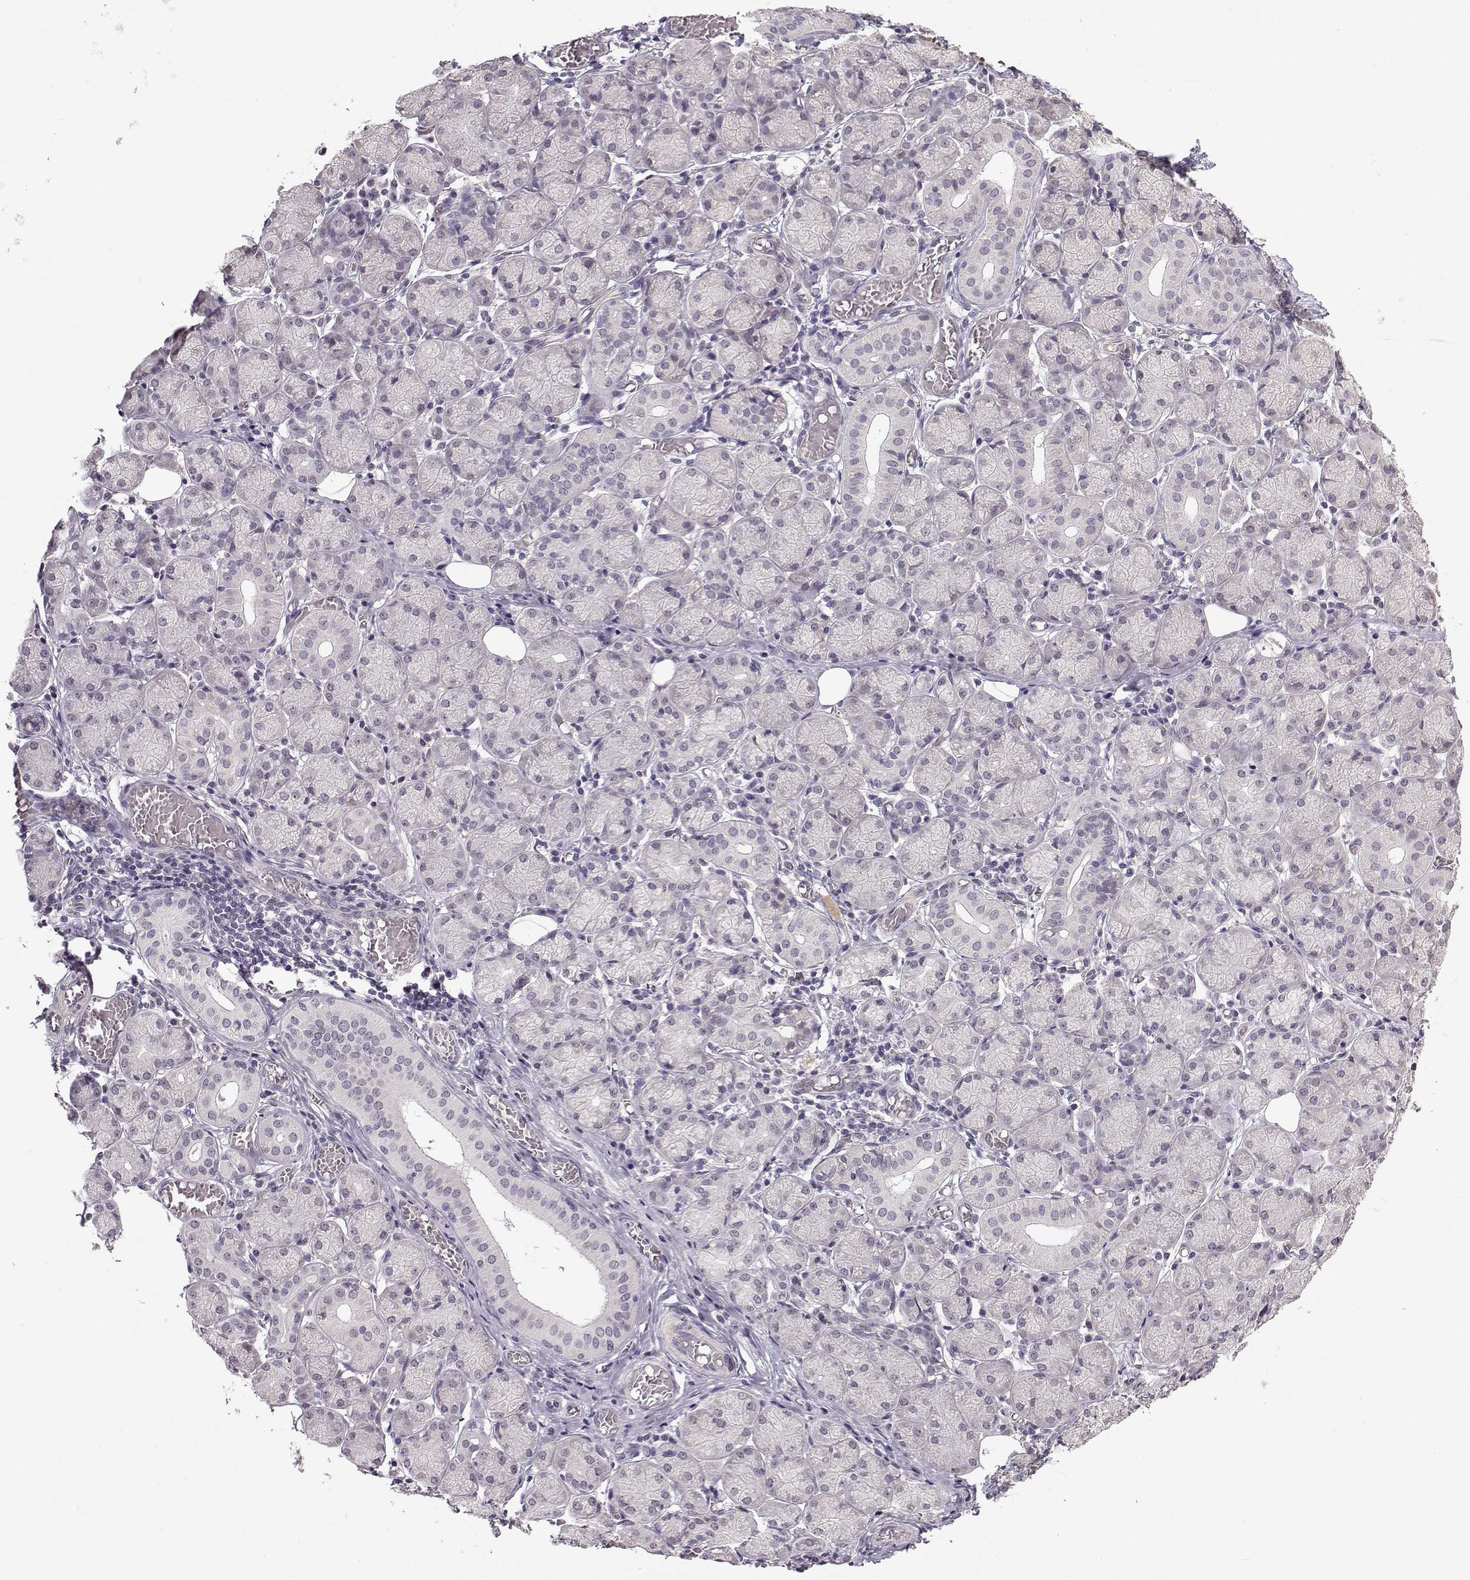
{"staining": {"intensity": "negative", "quantity": "none", "location": "none"}, "tissue": "salivary gland", "cell_type": "Glandular cells", "image_type": "normal", "snomed": [{"axis": "morphology", "description": "Normal tissue, NOS"}, {"axis": "topography", "description": "Salivary gland"}, {"axis": "topography", "description": "Peripheral nerve tissue"}], "caption": "This histopathology image is of benign salivary gland stained with immunohistochemistry to label a protein in brown with the nuclei are counter-stained blue. There is no positivity in glandular cells. (DAB (3,3'-diaminobenzidine) IHC visualized using brightfield microscopy, high magnification).", "gene": "TSPYL5", "patient": {"sex": "female", "age": 24}}